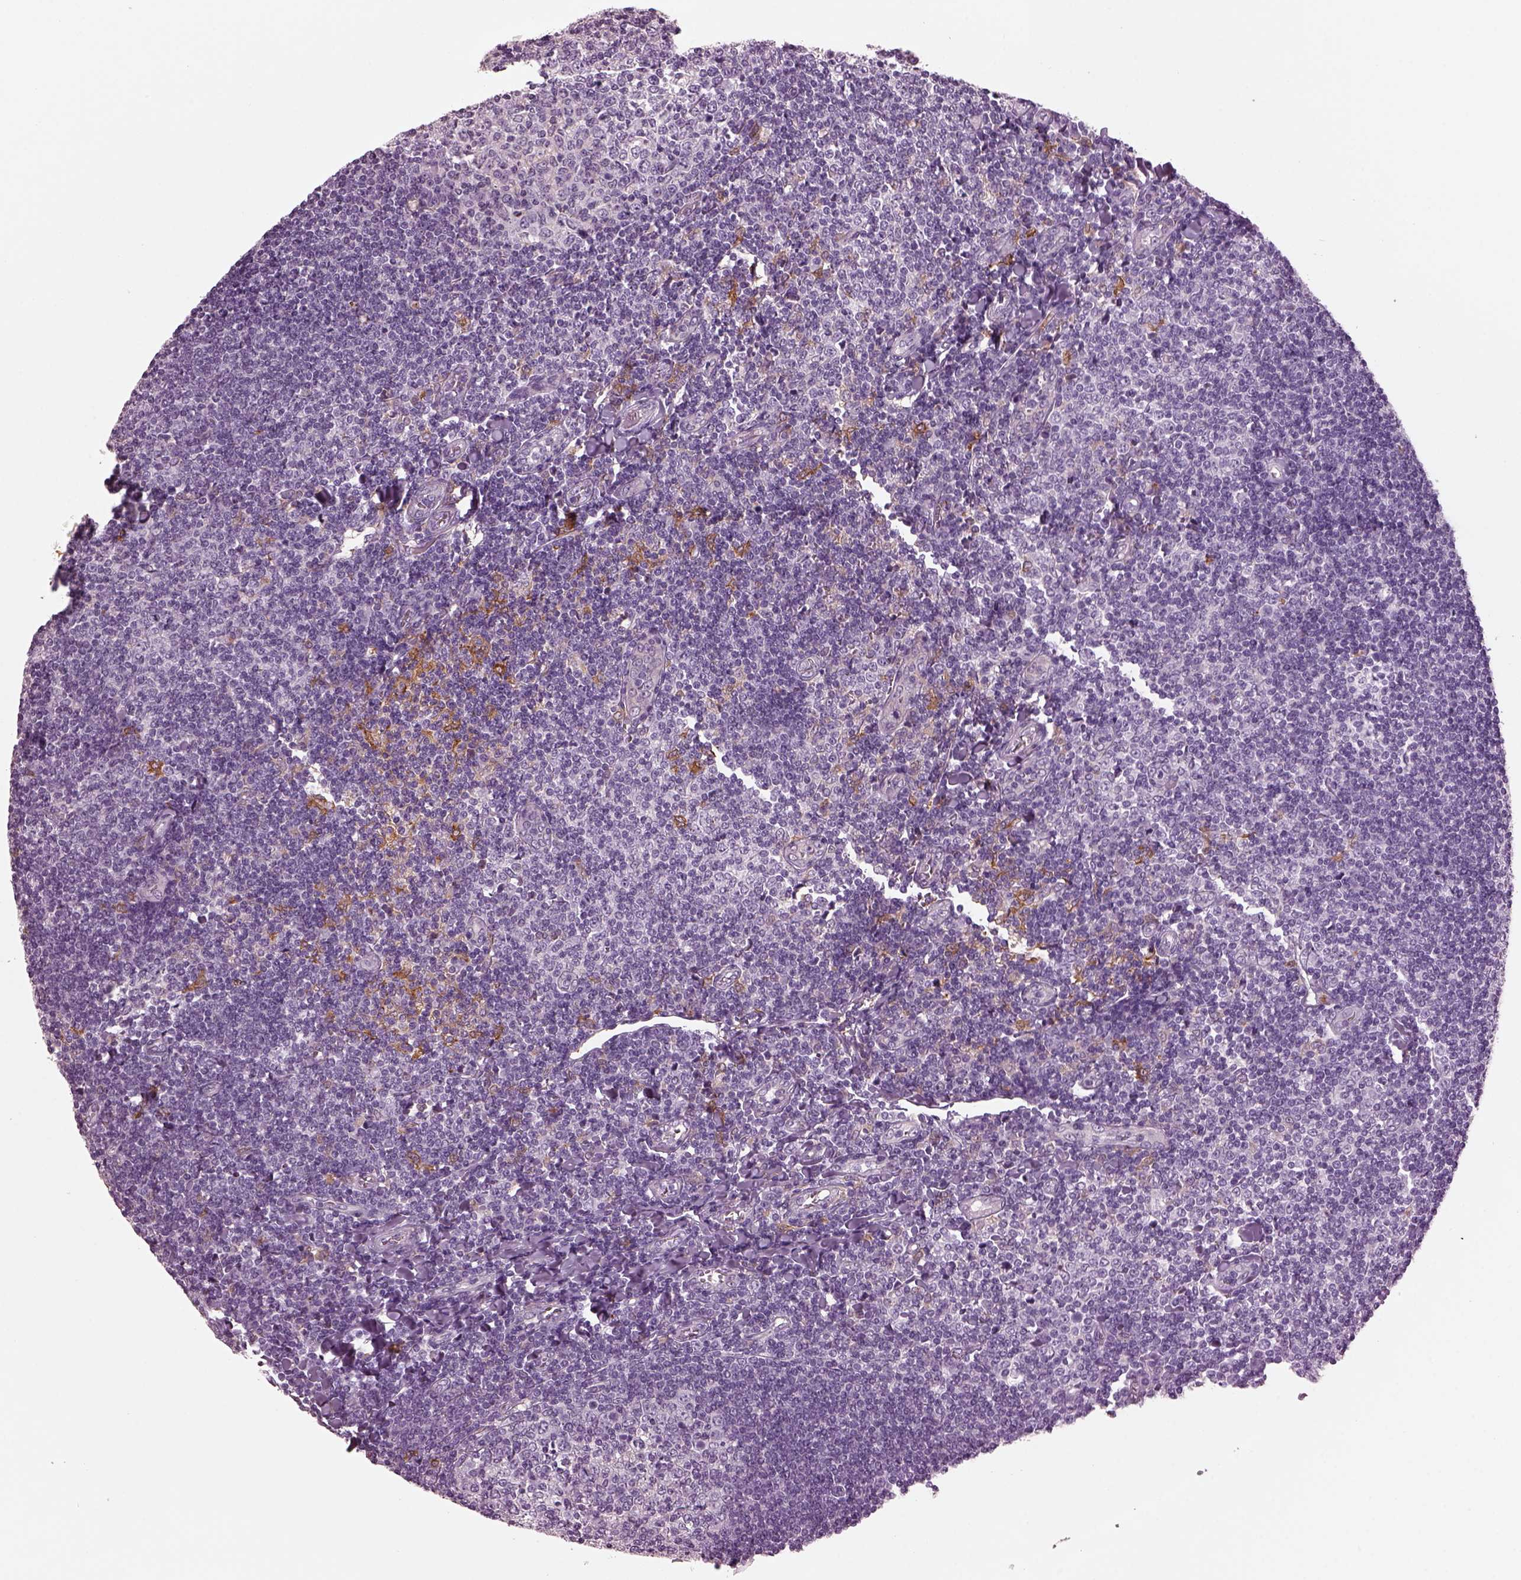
{"staining": {"intensity": "negative", "quantity": "none", "location": "none"}, "tissue": "tonsil", "cell_type": "Germinal center cells", "image_type": "normal", "snomed": [{"axis": "morphology", "description": "Normal tissue, NOS"}, {"axis": "topography", "description": "Tonsil"}], "caption": "Immunohistochemistry of unremarkable human tonsil reveals no expression in germinal center cells. (Brightfield microscopy of DAB immunohistochemistry (IHC) at high magnification).", "gene": "SHTN1", "patient": {"sex": "female", "age": 12}}